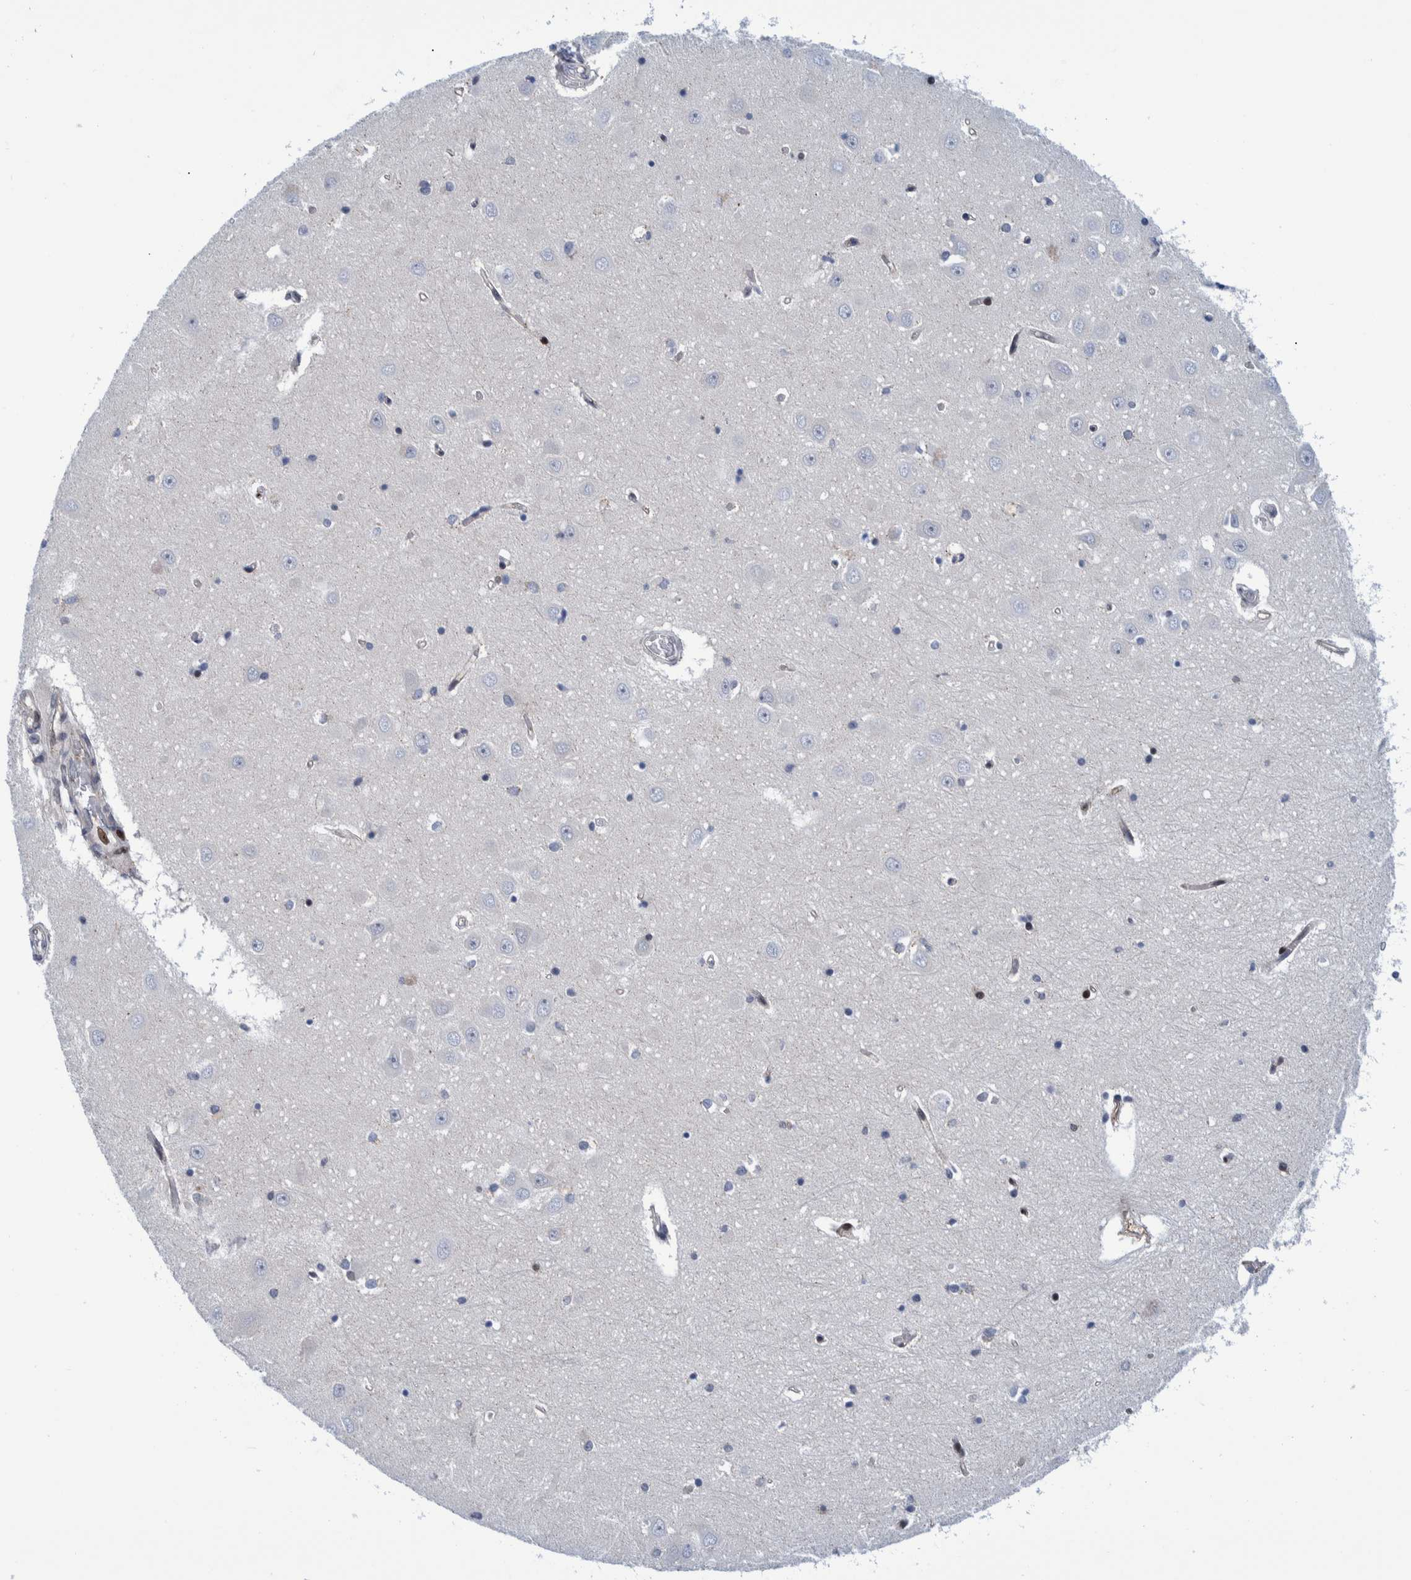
{"staining": {"intensity": "moderate", "quantity": "25%-75%", "location": "nuclear"}, "tissue": "hippocampus", "cell_type": "Glial cells", "image_type": "normal", "snomed": [{"axis": "morphology", "description": "Normal tissue, NOS"}, {"axis": "topography", "description": "Hippocampus"}], "caption": "Immunohistochemistry image of benign hippocampus: hippocampus stained using immunohistochemistry (IHC) reveals medium levels of moderate protein expression localized specifically in the nuclear of glial cells, appearing as a nuclear brown color.", "gene": "HEATR9", "patient": {"sex": "male", "age": 70}}